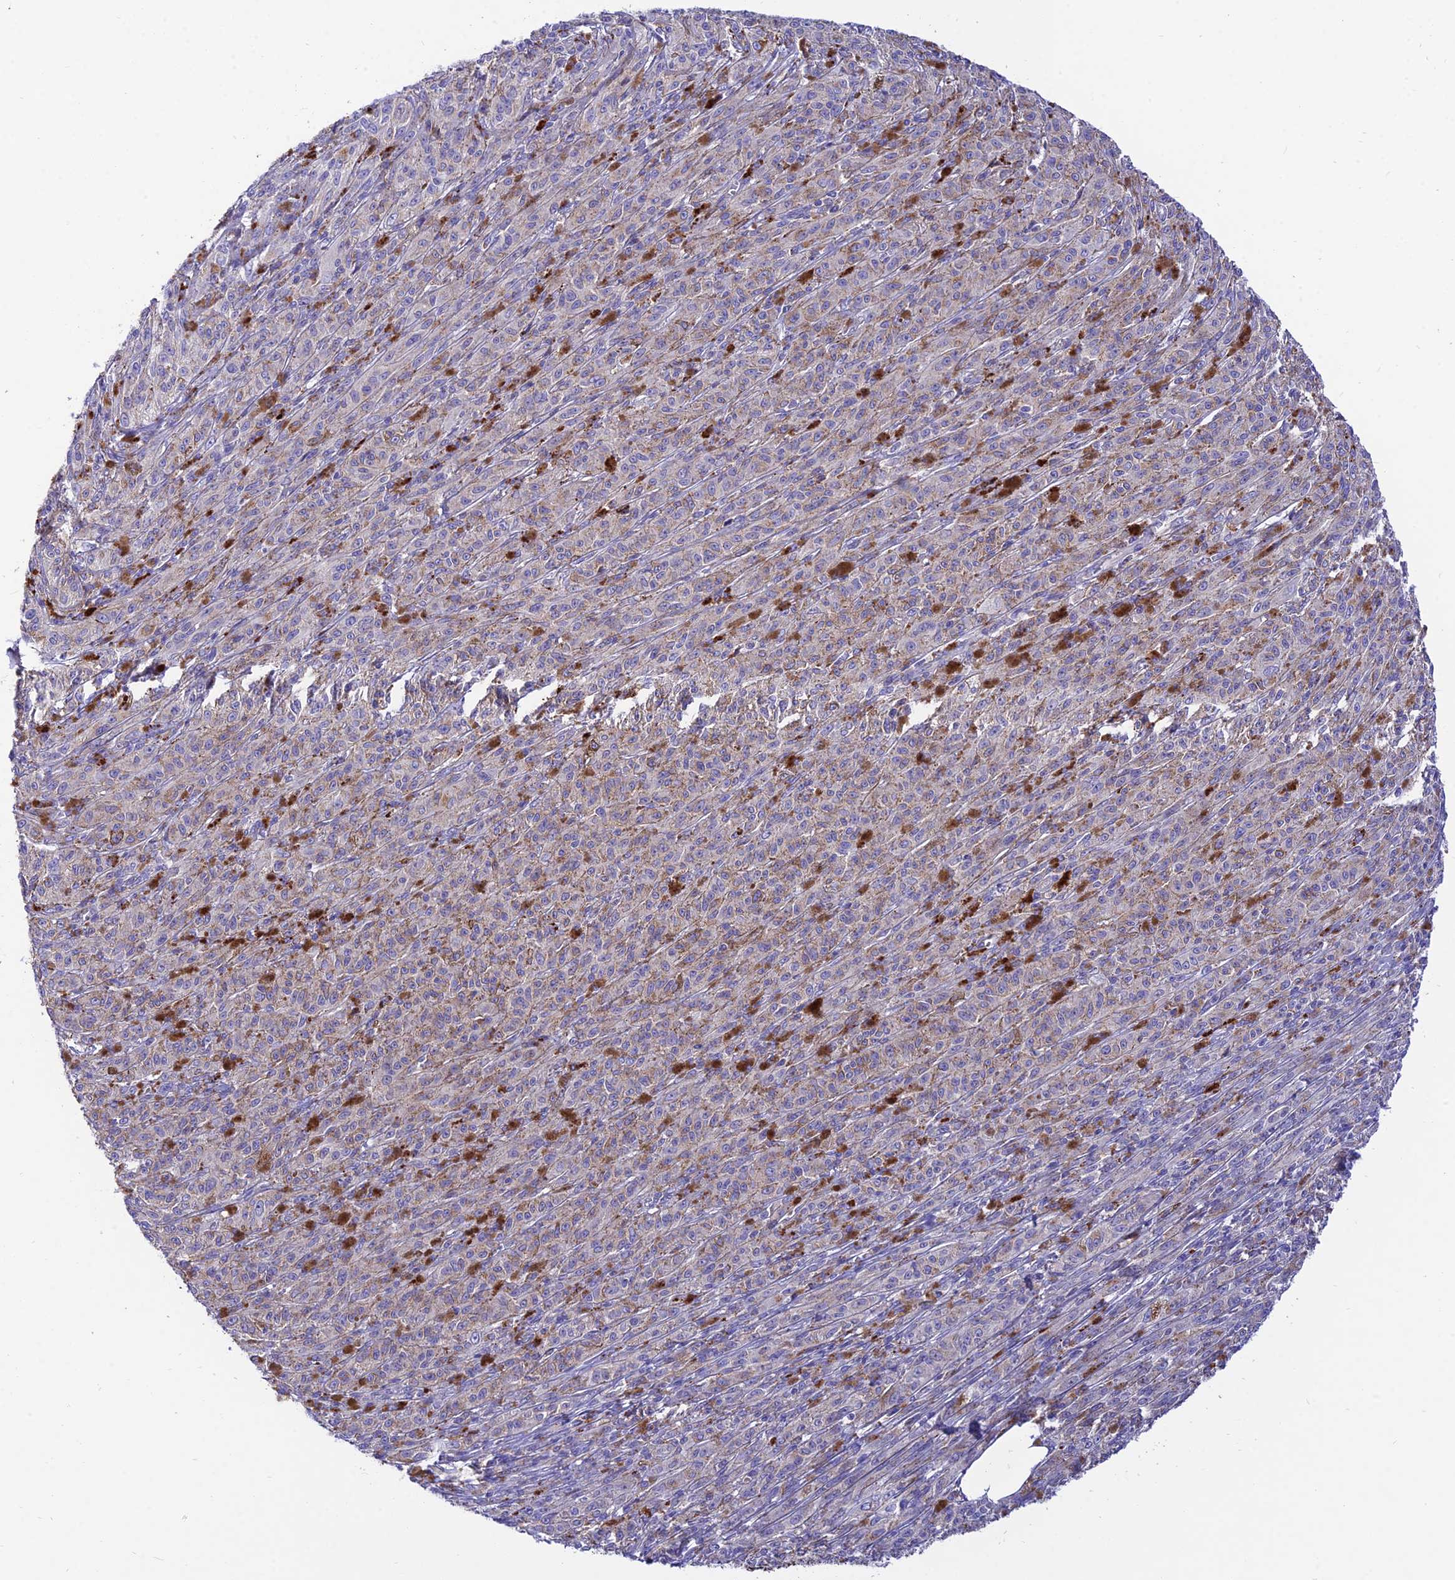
{"staining": {"intensity": "weak", "quantity": "<25%", "location": "cytoplasmic/membranous"}, "tissue": "melanoma", "cell_type": "Tumor cells", "image_type": "cancer", "snomed": [{"axis": "morphology", "description": "Malignant melanoma, NOS"}, {"axis": "topography", "description": "Skin"}], "caption": "Protein analysis of malignant melanoma demonstrates no significant staining in tumor cells.", "gene": "CCDC157", "patient": {"sex": "female", "age": 52}}